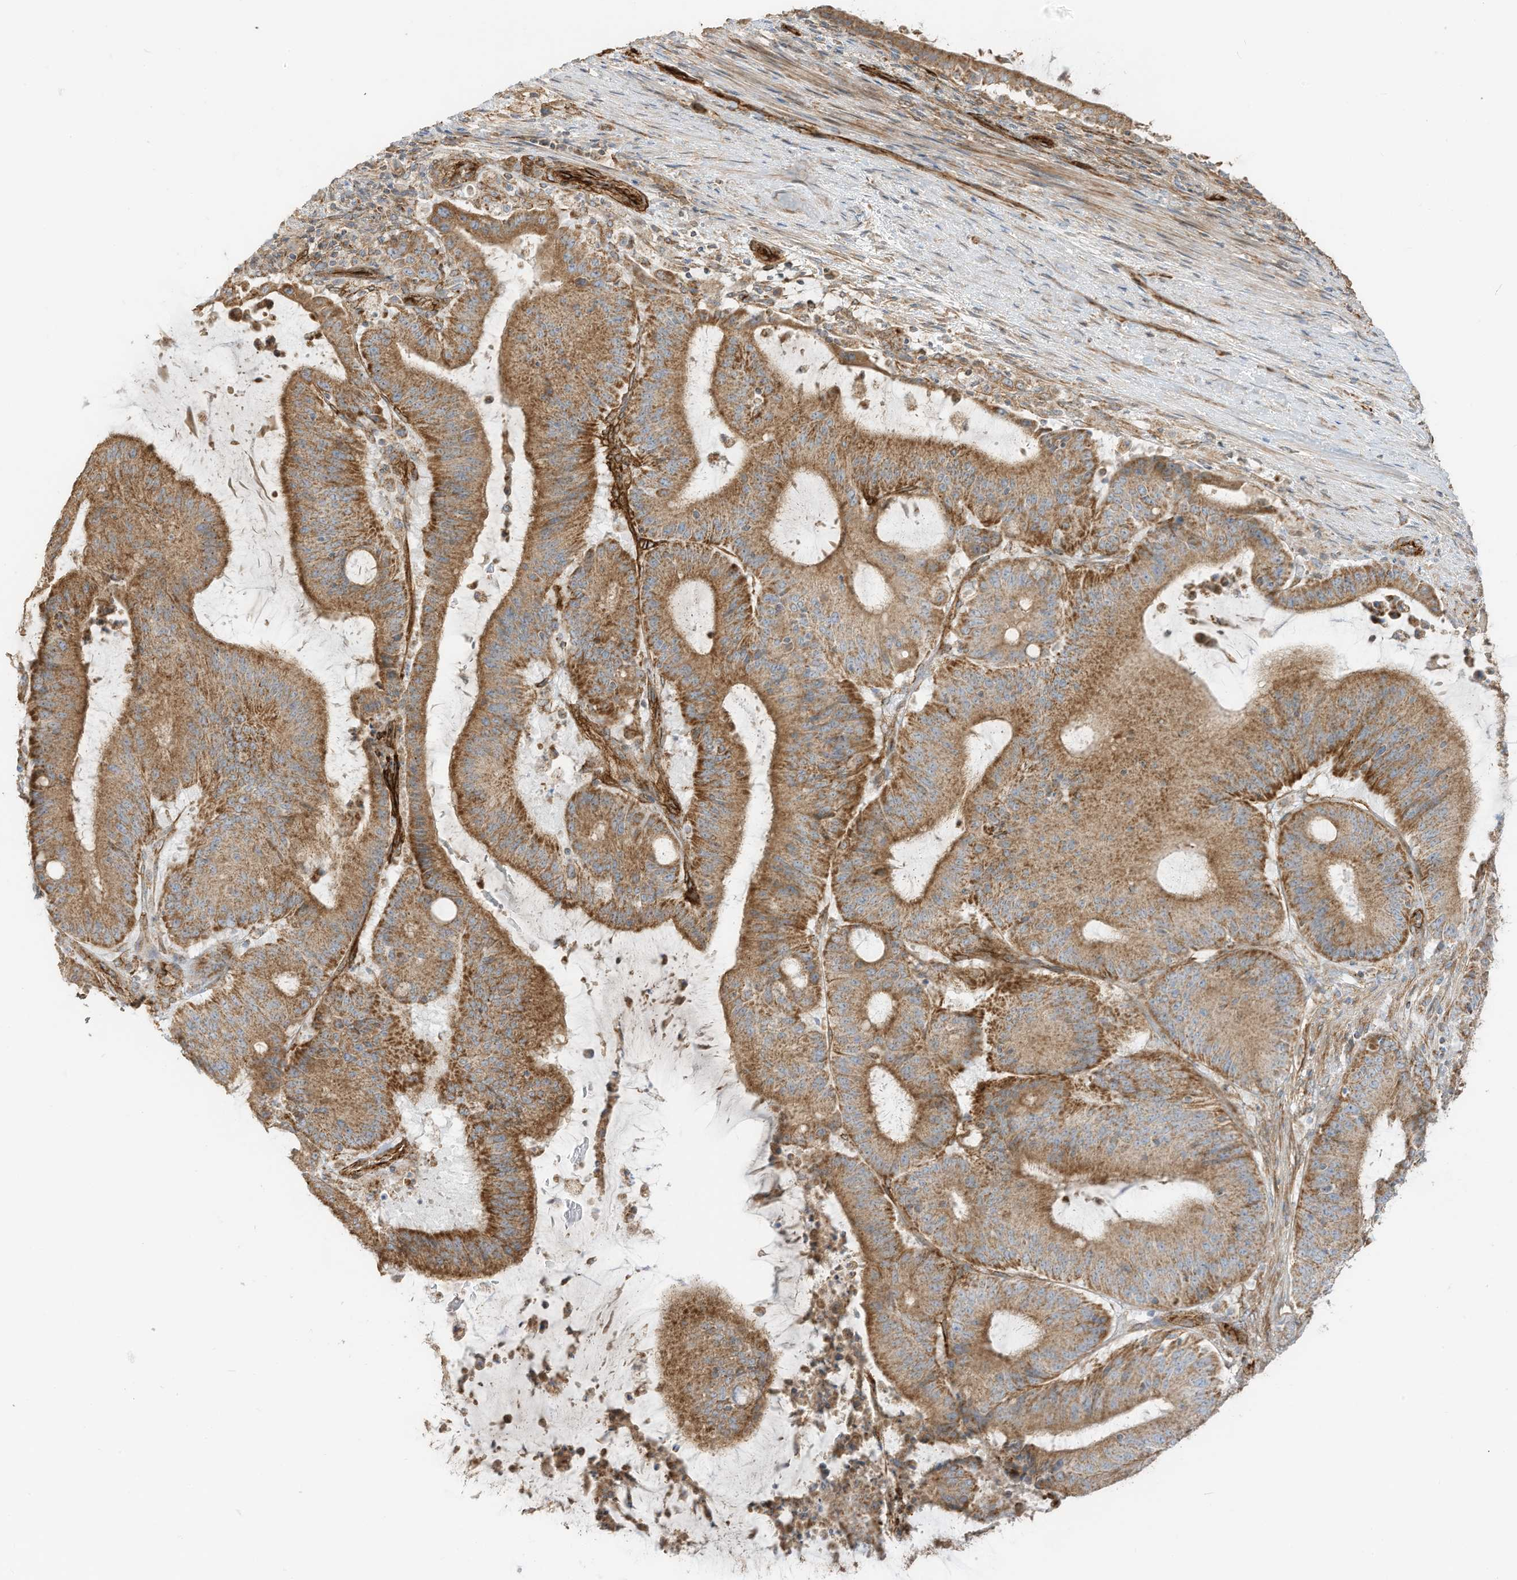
{"staining": {"intensity": "moderate", "quantity": ">75%", "location": "cytoplasmic/membranous"}, "tissue": "liver cancer", "cell_type": "Tumor cells", "image_type": "cancer", "snomed": [{"axis": "morphology", "description": "Normal tissue, NOS"}, {"axis": "morphology", "description": "Cholangiocarcinoma"}, {"axis": "topography", "description": "Liver"}, {"axis": "topography", "description": "Peripheral nerve tissue"}], "caption": "Brown immunohistochemical staining in liver cancer (cholangiocarcinoma) demonstrates moderate cytoplasmic/membranous staining in approximately >75% of tumor cells.", "gene": "ABCB7", "patient": {"sex": "female", "age": 73}}